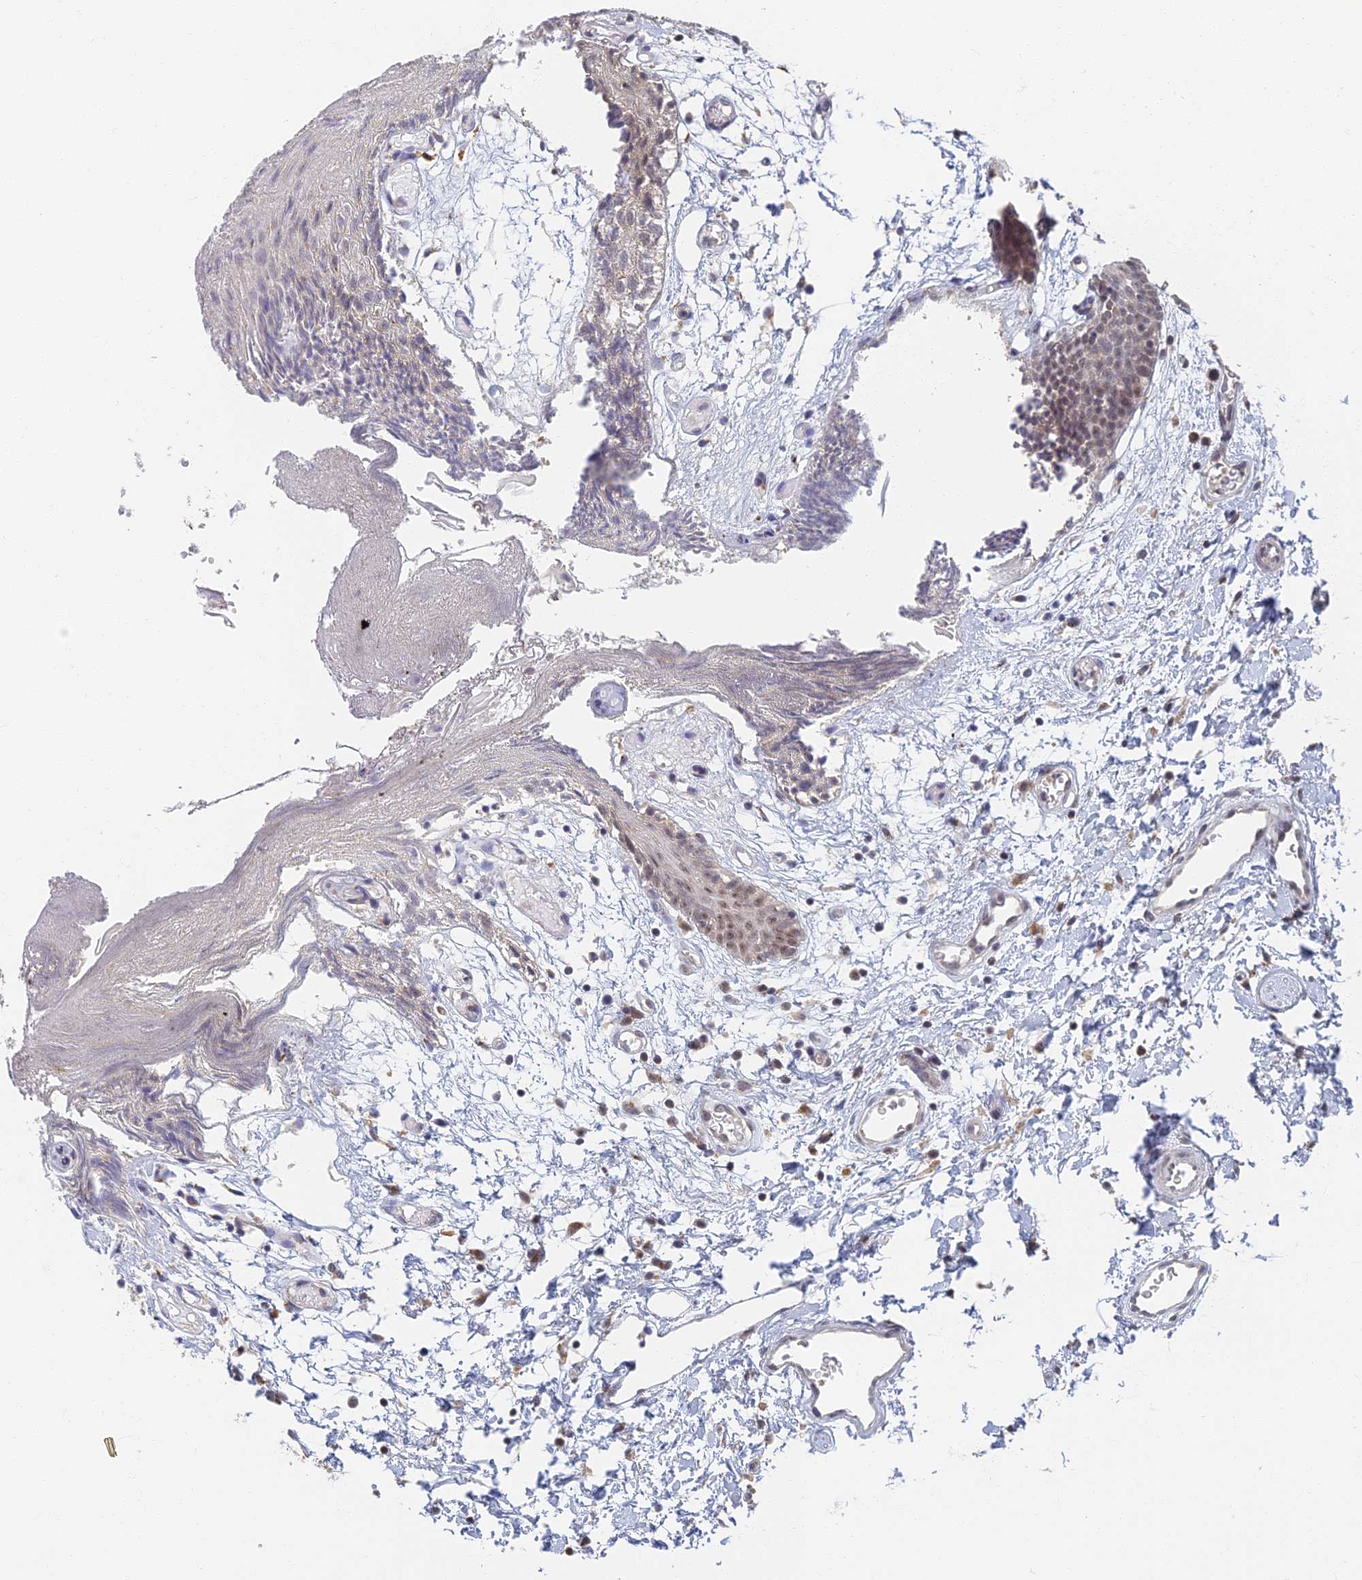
{"staining": {"intensity": "weak", "quantity": "<25%", "location": "nuclear"}, "tissue": "oral mucosa", "cell_type": "Squamous epithelial cells", "image_type": "normal", "snomed": [{"axis": "morphology", "description": "Normal tissue, NOS"}, {"axis": "topography", "description": "Skeletal muscle"}, {"axis": "topography", "description": "Oral tissue"}, {"axis": "topography", "description": "Salivary gland"}, {"axis": "topography", "description": "Peripheral nerve tissue"}], "caption": "Immunohistochemistry (IHC) photomicrograph of normal oral mucosa: human oral mucosa stained with DAB (3,3'-diaminobenzidine) shows no significant protein positivity in squamous epithelial cells.", "gene": "GPATCH1", "patient": {"sex": "male", "age": 54}}